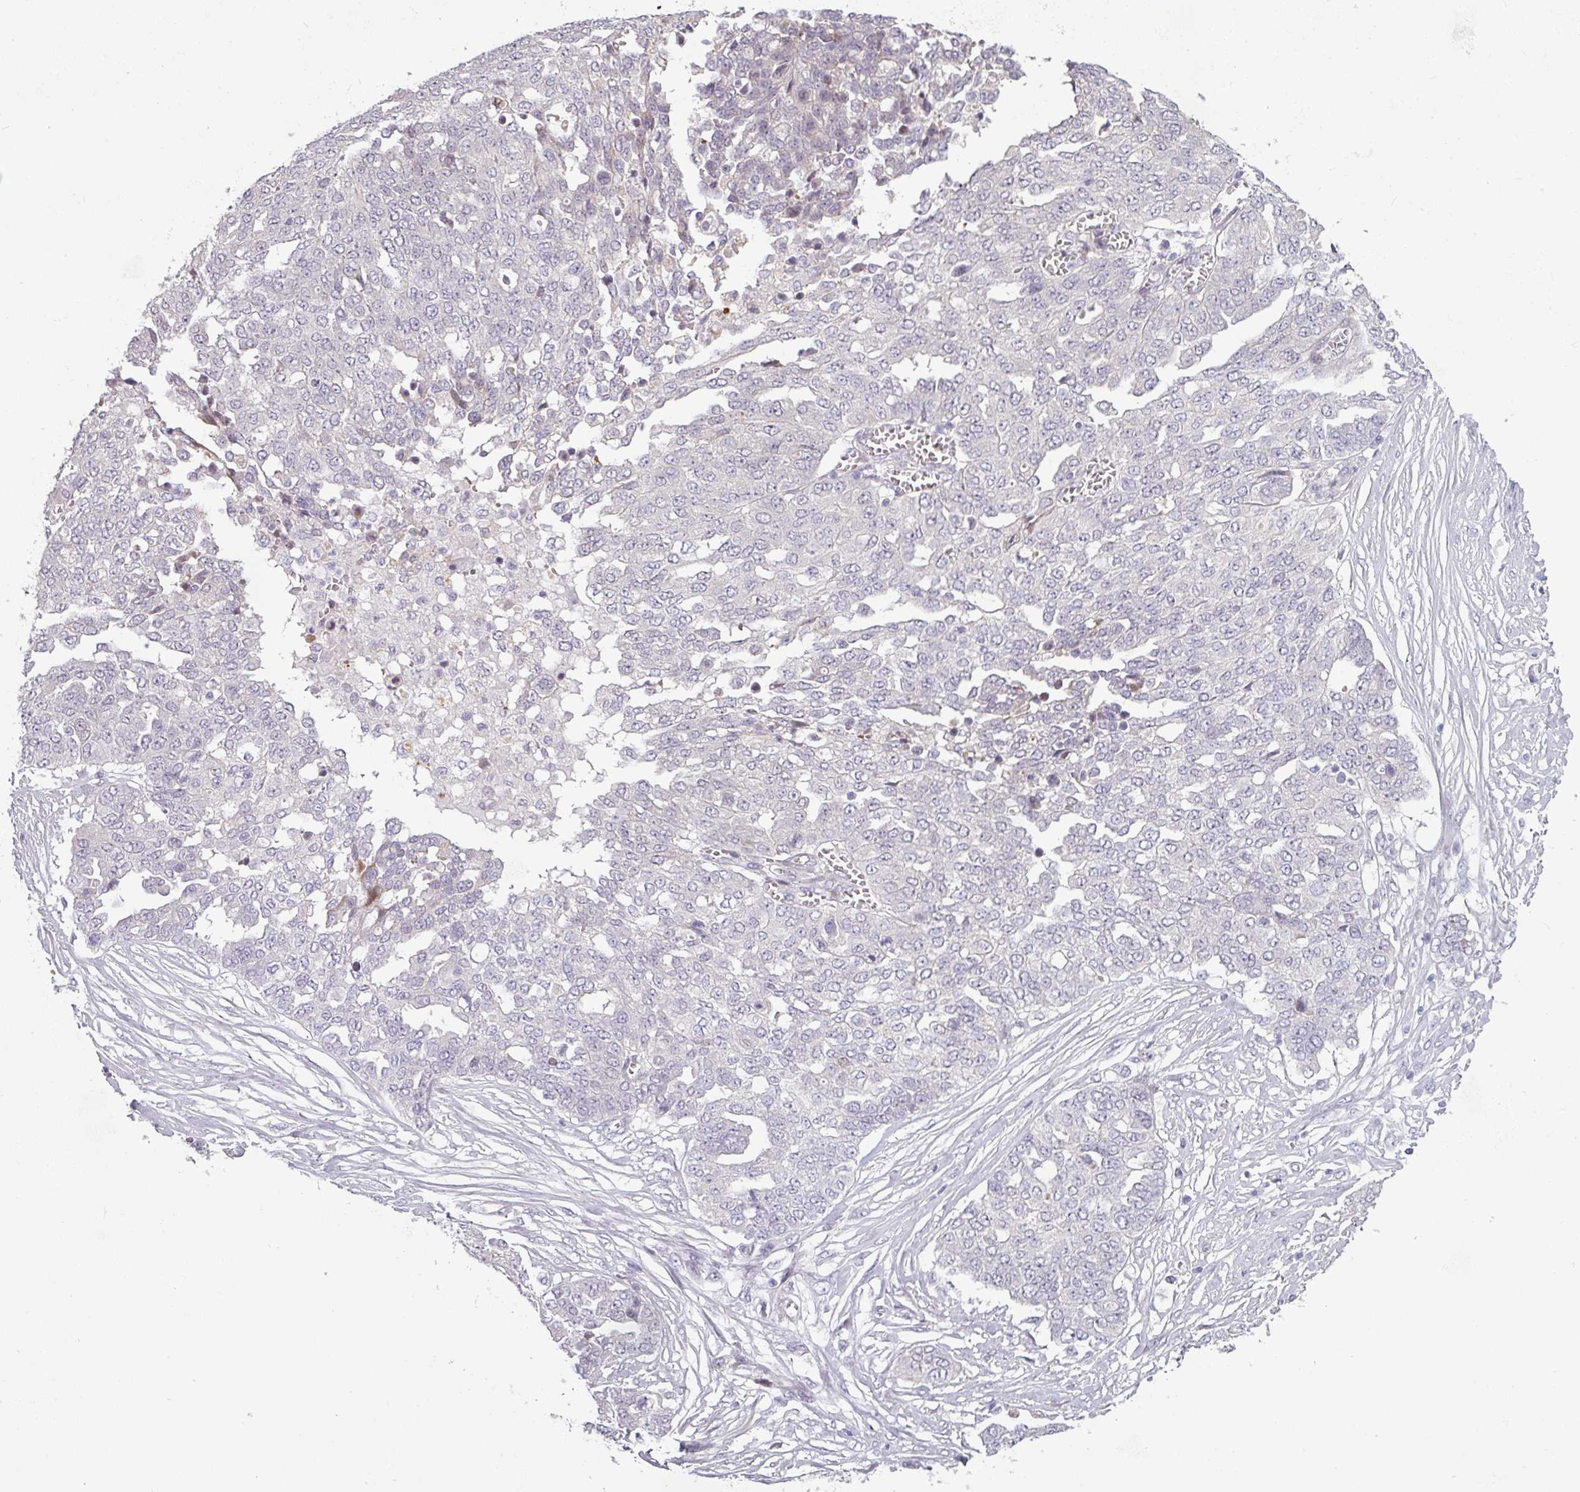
{"staining": {"intensity": "negative", "quantity": "none", "location": "none"}, "tissue": "ovarian cancer", "cell_type": "Tumor cells", "image_type": "cancer", "snomed": [{"axis": "morphology", "description": "Cystadenocarcinoma, serous, NOS"}, {"axis": "topography", "description": "Soft tissue"}, {"axis": "topography", "description": "Ovary"}], "caption": "Immunohistochemistry of ovarian cancer reveals no staining in tumor cells.", "gene": "C2orf16", "patient": {"sex": "female", "age": 57}}